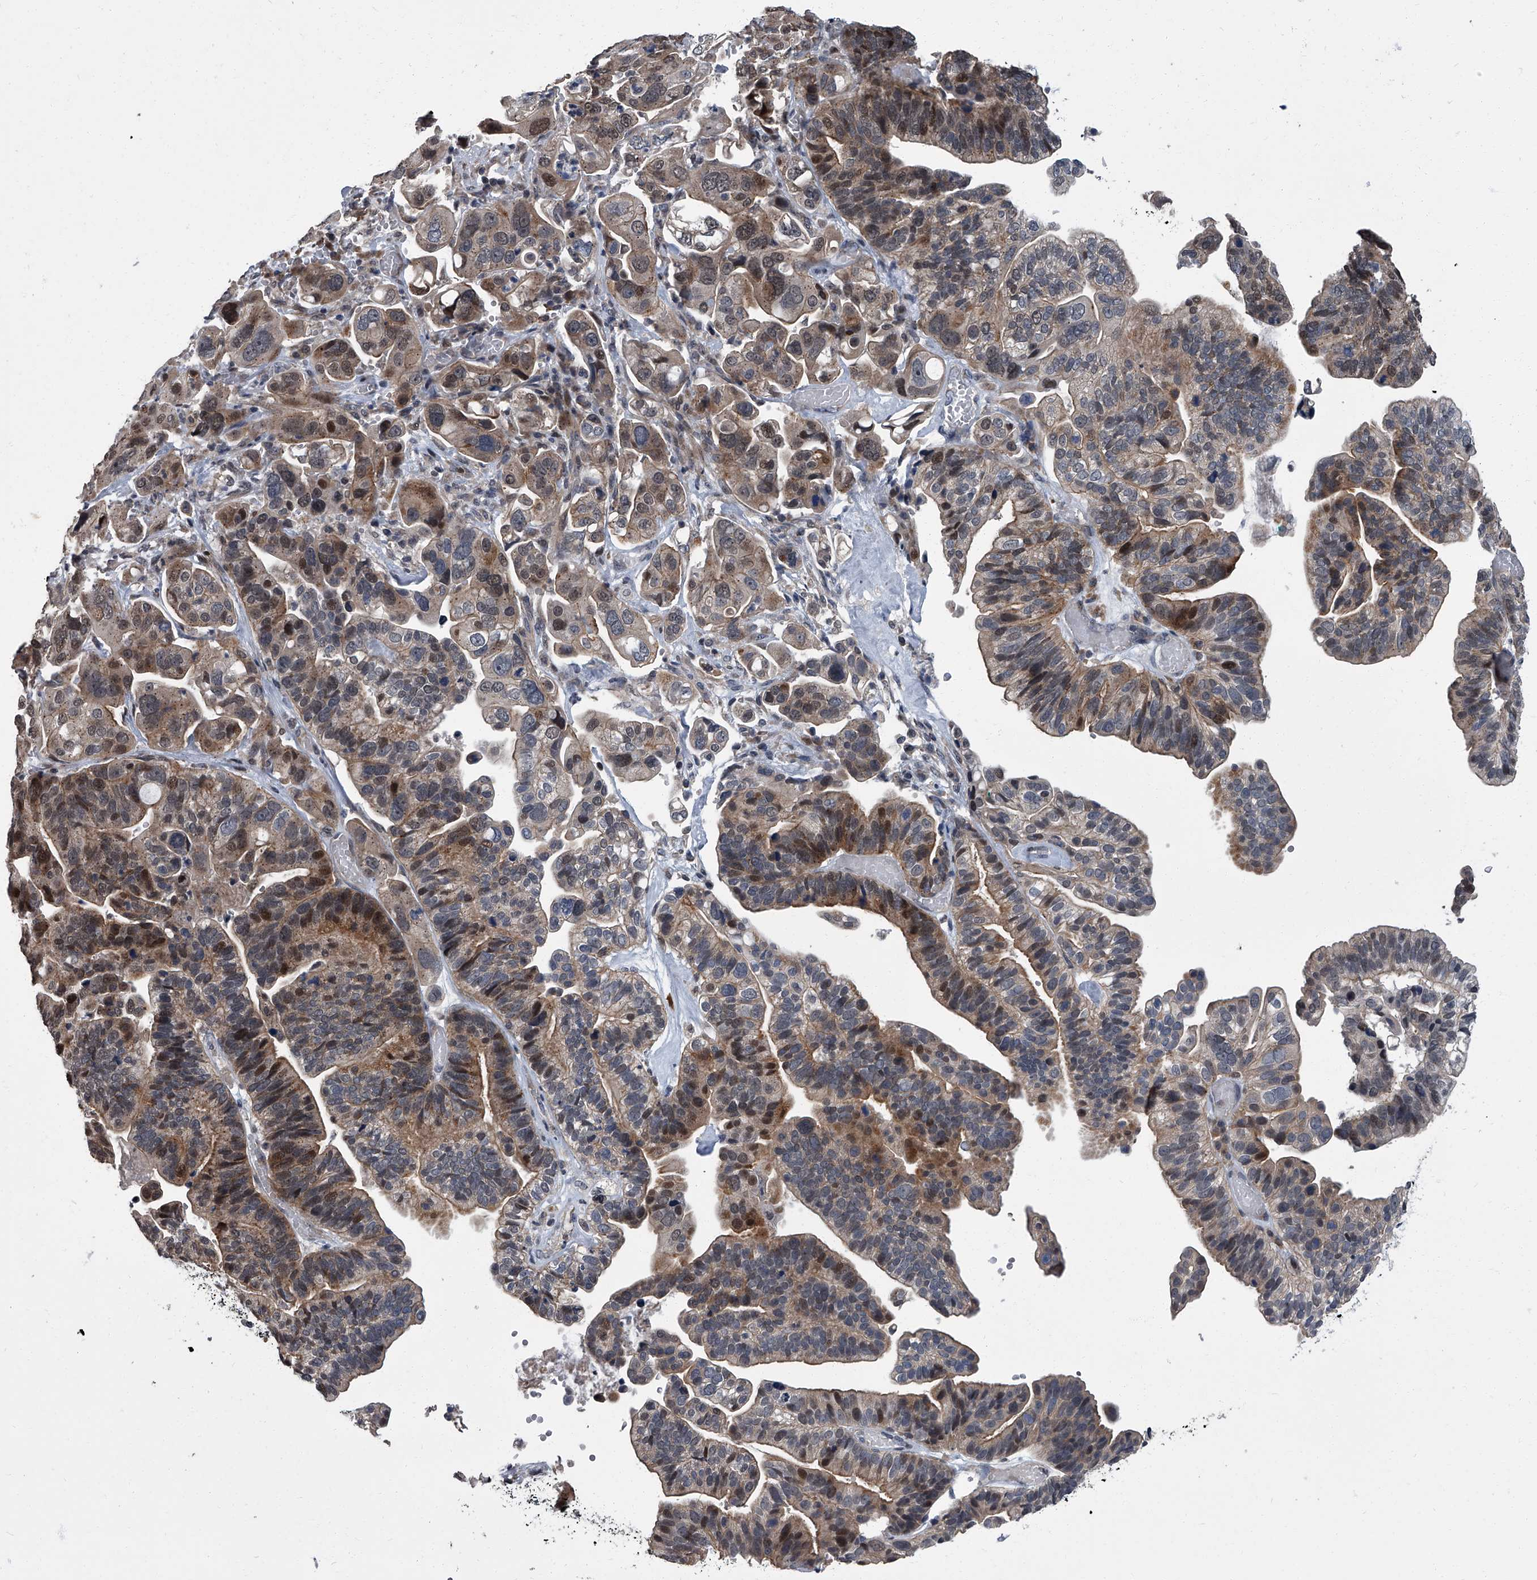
{"staining": {"intensity": "moderate", "quantity": "25%-75%", "location": "cytoplasmic/membranous,nuclear"}, "tissue": "ovarian cancer", "cell_type": "Tumor cells", "image_type": "cancer", "snomed": [{"axis": "morphology", "description": "Cystadenocarcinoma, serous, NOS"}, {"axis": "topography", "description": "Ovary"}], "caption": "Human ovarian cancer (serous cystadenocarcinoma) stained with a protein marker demonstrates moderate staining in tumor cells.", "gene": "ZNF274", "patient": {"sex": "female", "age": 56}}